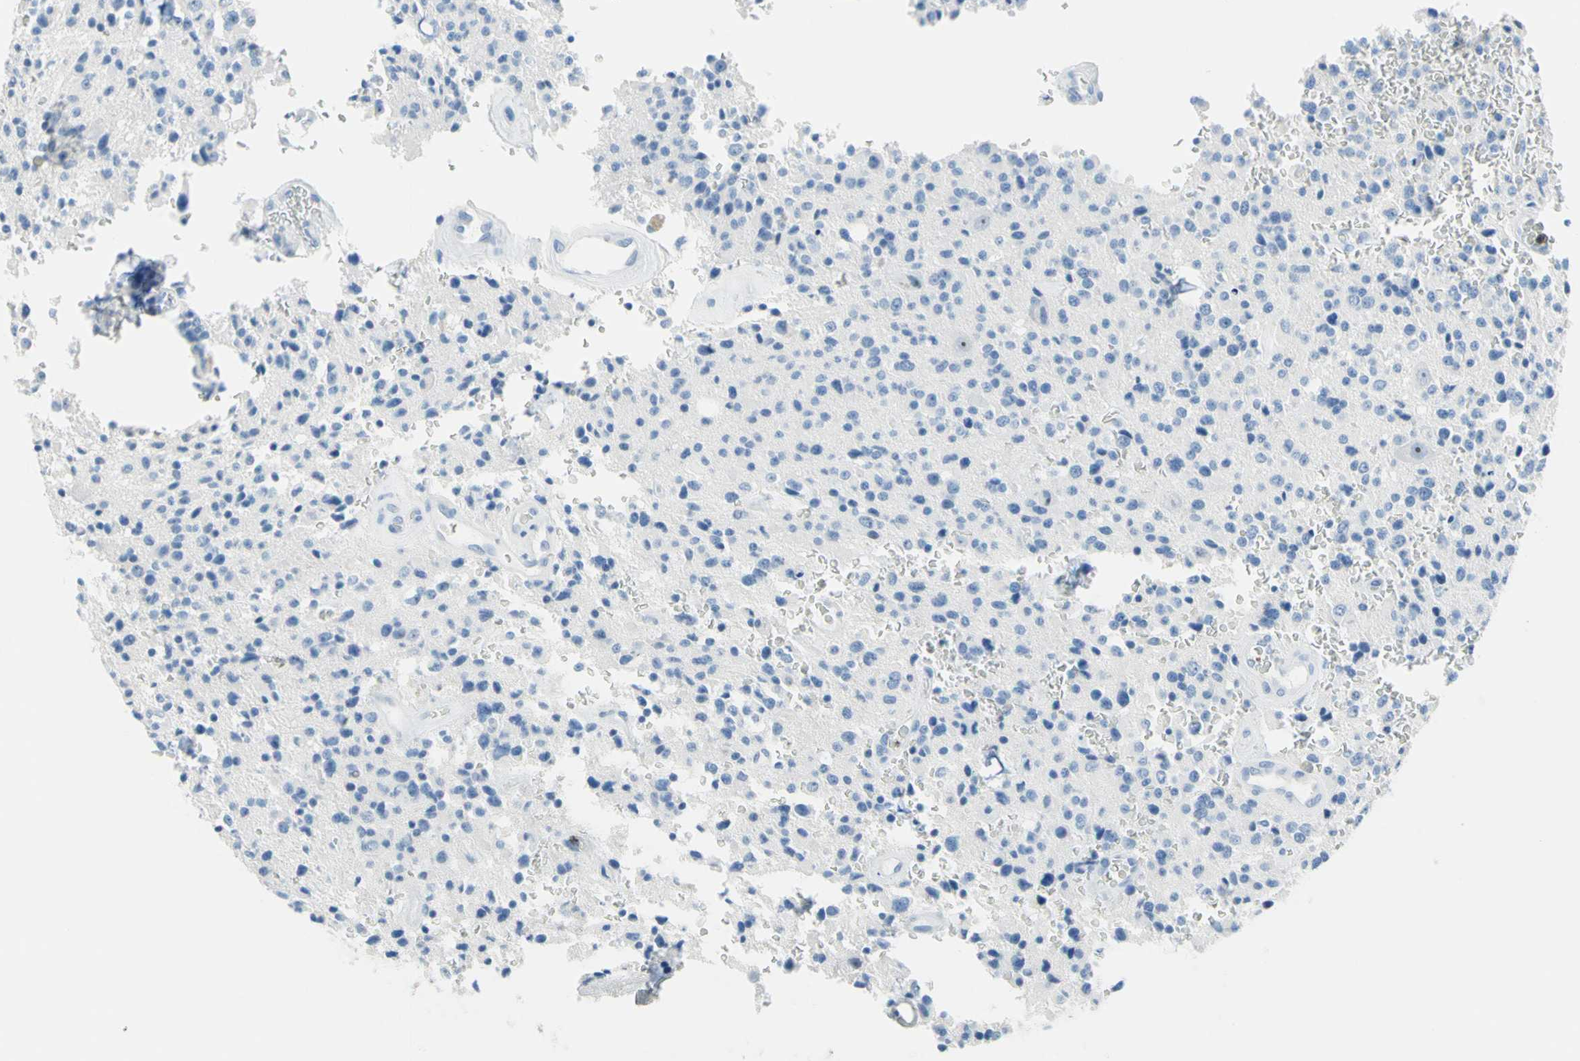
{"staining": {"intensity": "negative", "quantity": "none", "location": "none"}, "tissue": "glioma", "cell_type": "Tumor cells", "image_type": "cancer", "snomed": [{"axis": "morphology", "description": "Glioma, malignant, Low grade"}, {"axis": "topography", "description": "Brain"}], "caption": "Immunohistochemistry (IHC) micrograph of neoplastic tissue: malignant glioma (low-grade) stained with DAB (3,3'-diaminobenzidine) displays no significant protein staining in tumor cells.", "gene": "CYSLTR1", "patient": {"sex": "male", "age": 58}}